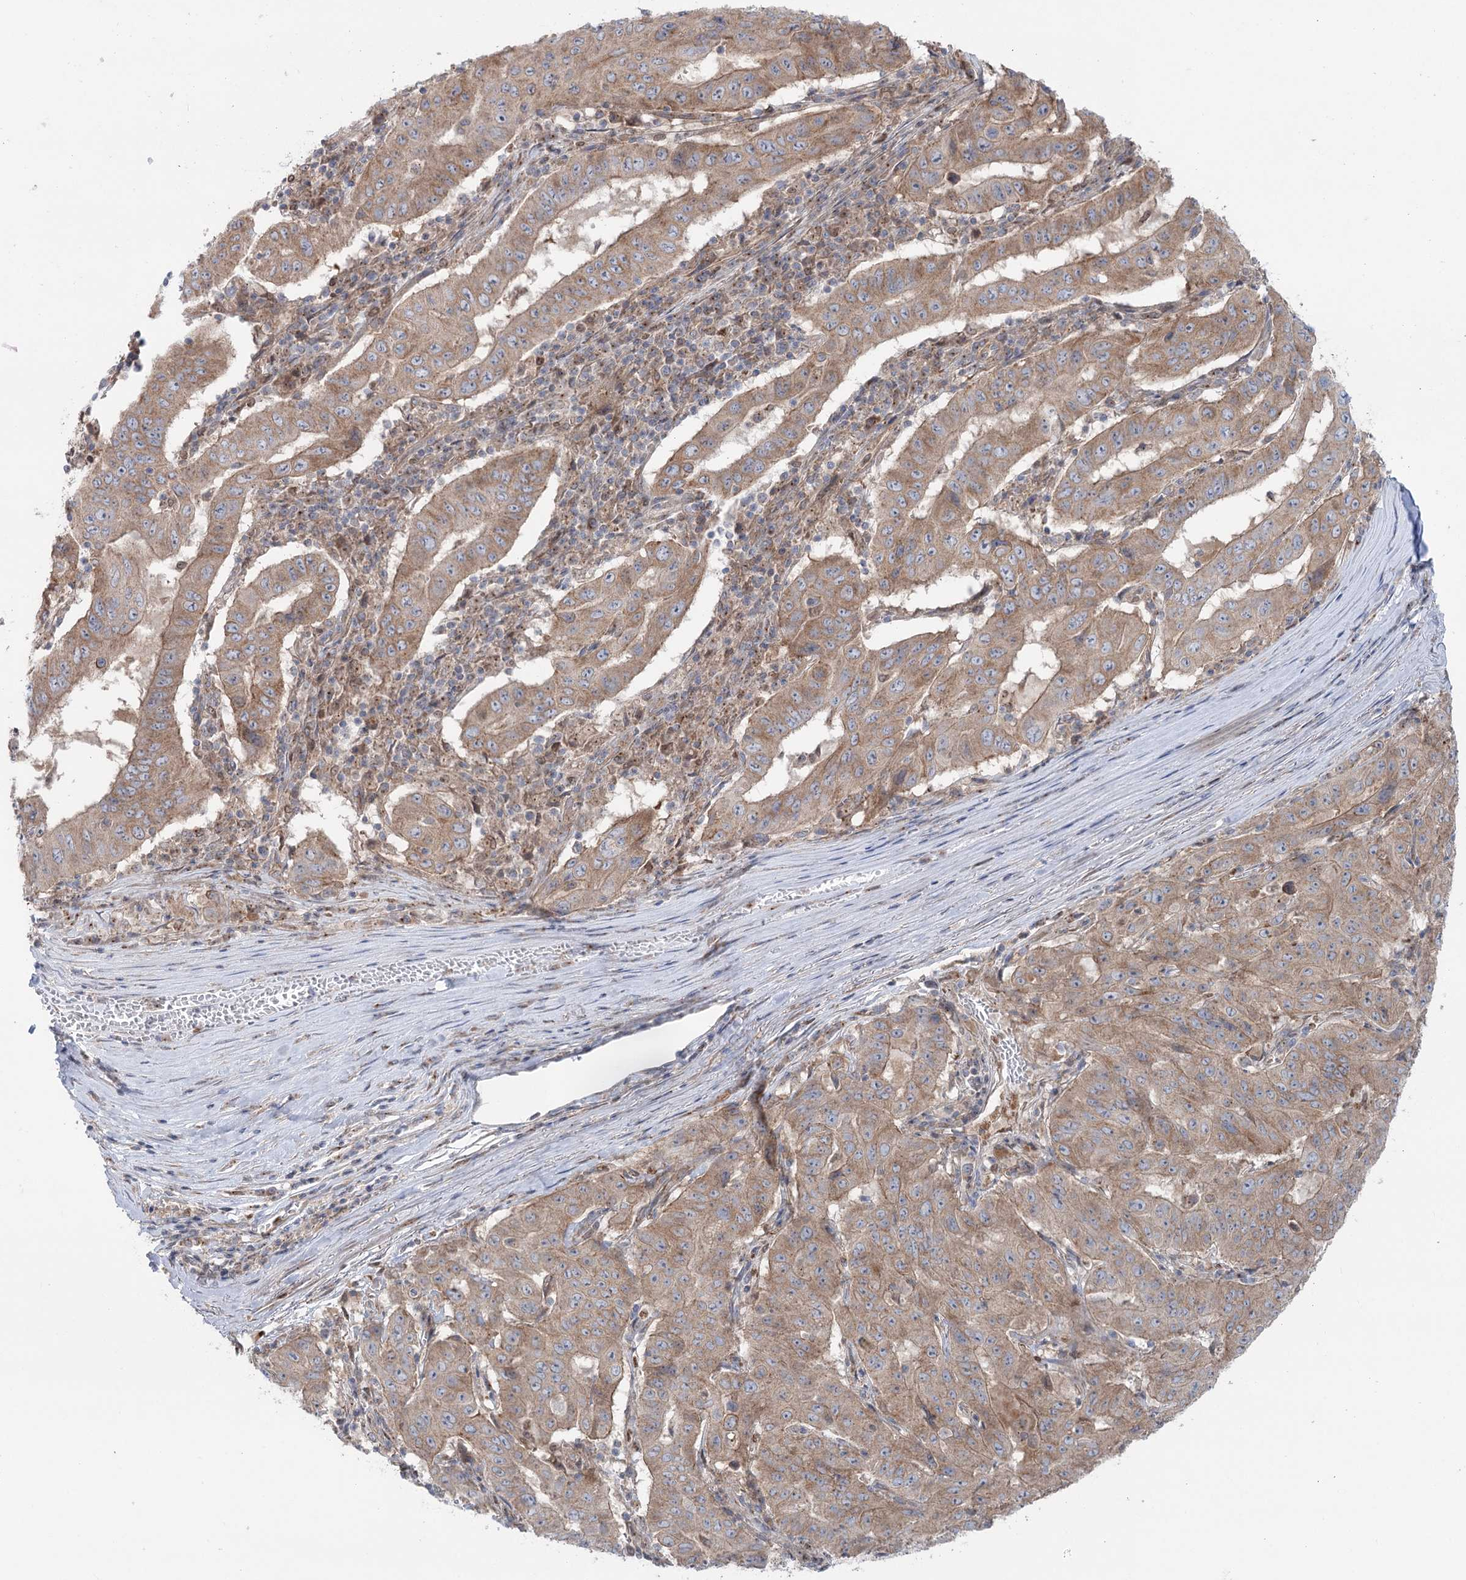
{"staining": {"intensity": "moderate", "quantity": ">75%", "location": "cytoplasmic/membranous"}, "tissue": "pancreatic cancer", "cell_type": "Tumor cells", "image_type": "cancer", "snomed": [{"axis": "morphology", "description": "Adenocarcinoma, NOS"}, {"axis": "topography", "description": "Pancreas"}], "caption": "The photomicrograph exhibits staining of adenocarcinoma (pancreatic), revealing moderate cytoplasmic/membranous protein staining (brown color) within tumor cells.", "gene": "SCN11A", "patient": {"sex": "male", "age": 63}}